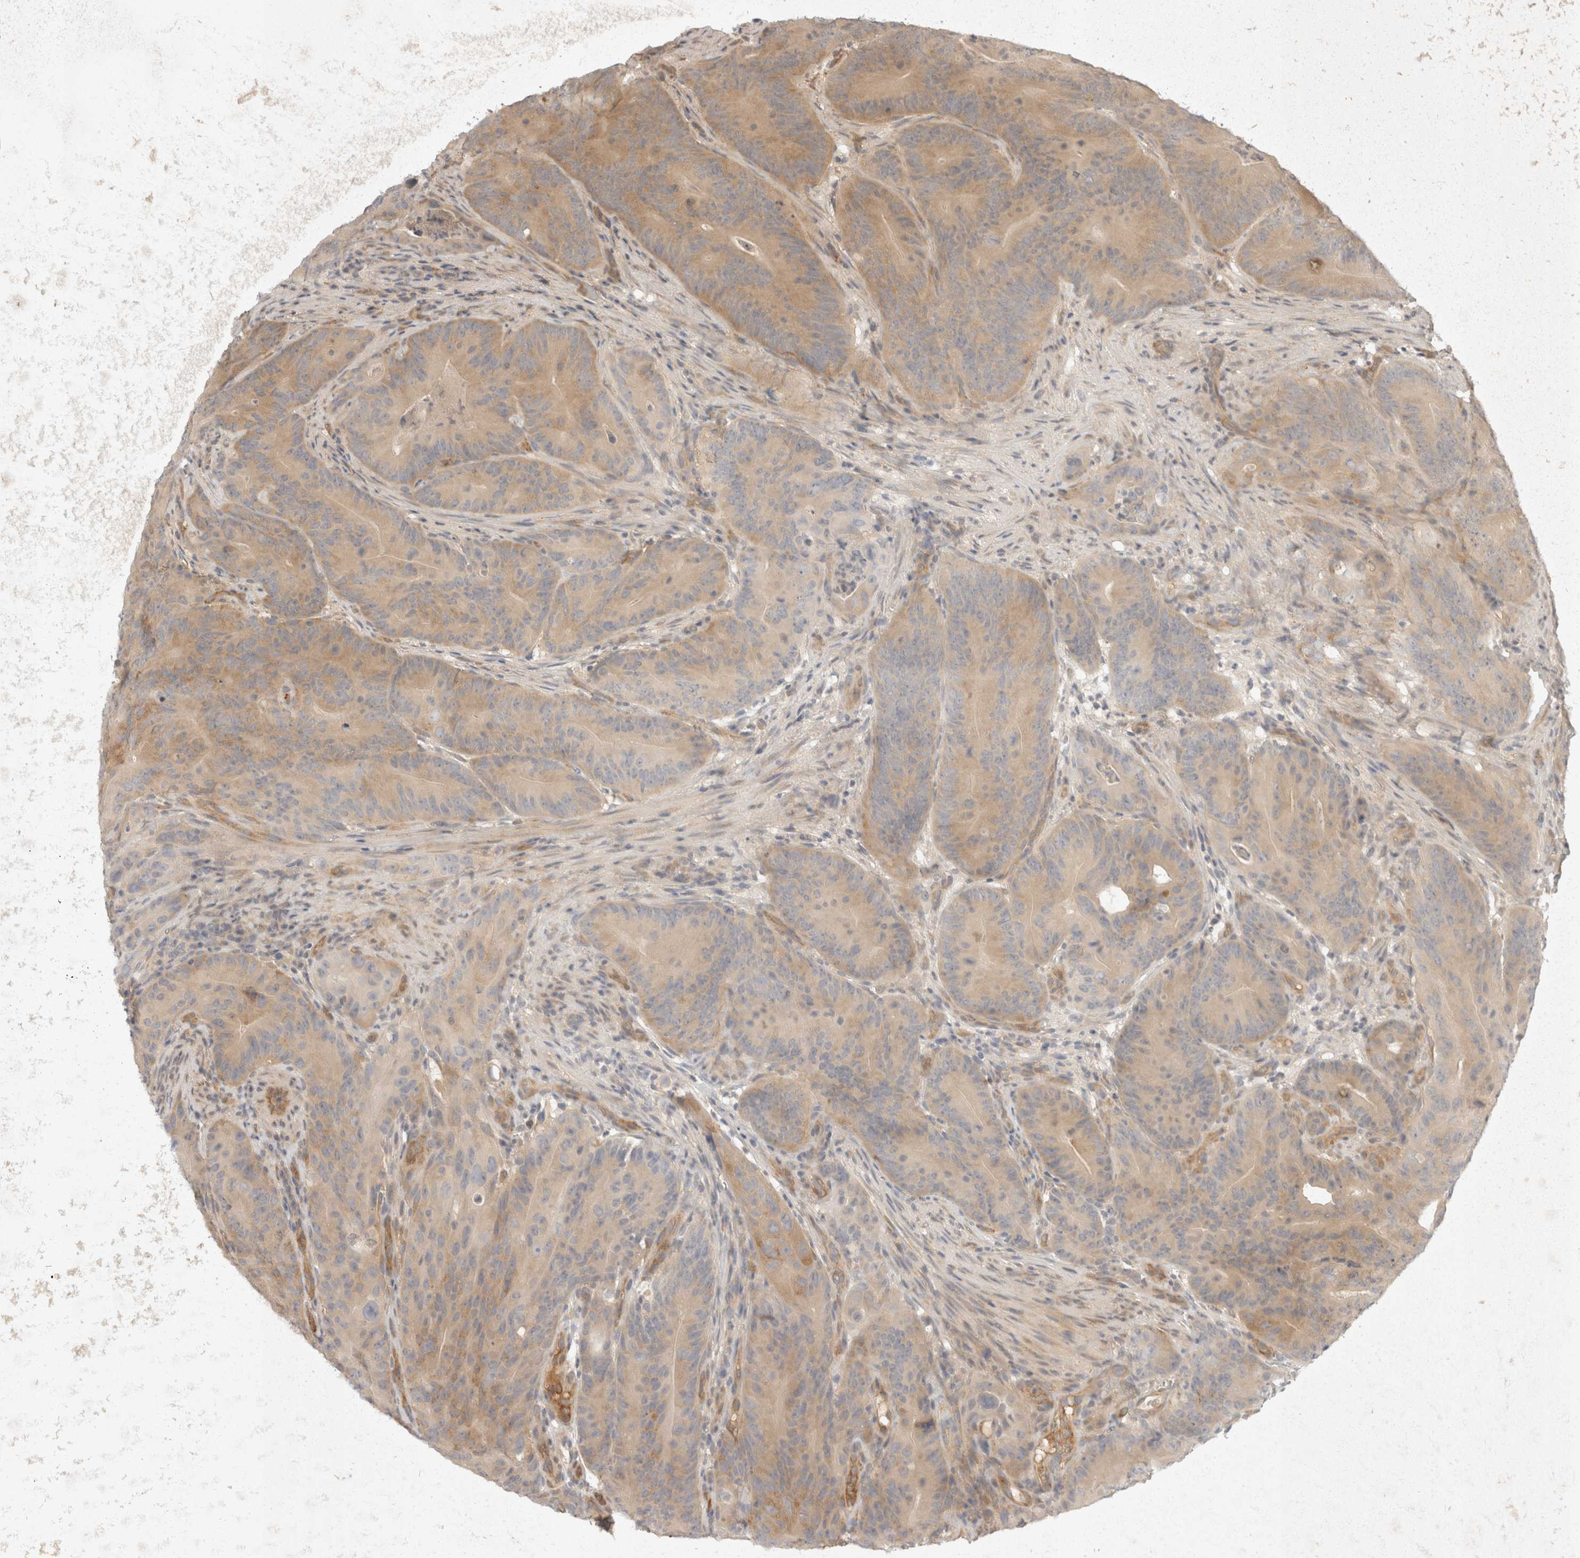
{"staining": {"intensity": "moderate", "quantity": "25%-75%", "location": "cytoplasmic/membranous"}, "tissue": "colorectal cancer", "cell_type": "Tumor cells", "image_type": "cancer", "snomed": [{"axis": "morphology", "description": "Normal tissue, NOS"}, {"axis": "topography", "description": "Colon"}], "caption": "Immunohistochemistry image of colorectal cancer stained for a protein (brown), which reveals medium levels of moderate cytoplasmic/membranous staining in approximately 25%-75% of tumor cells.", "gene": "EIF4G3", "patient": {"sex": "female", "age": 82}}